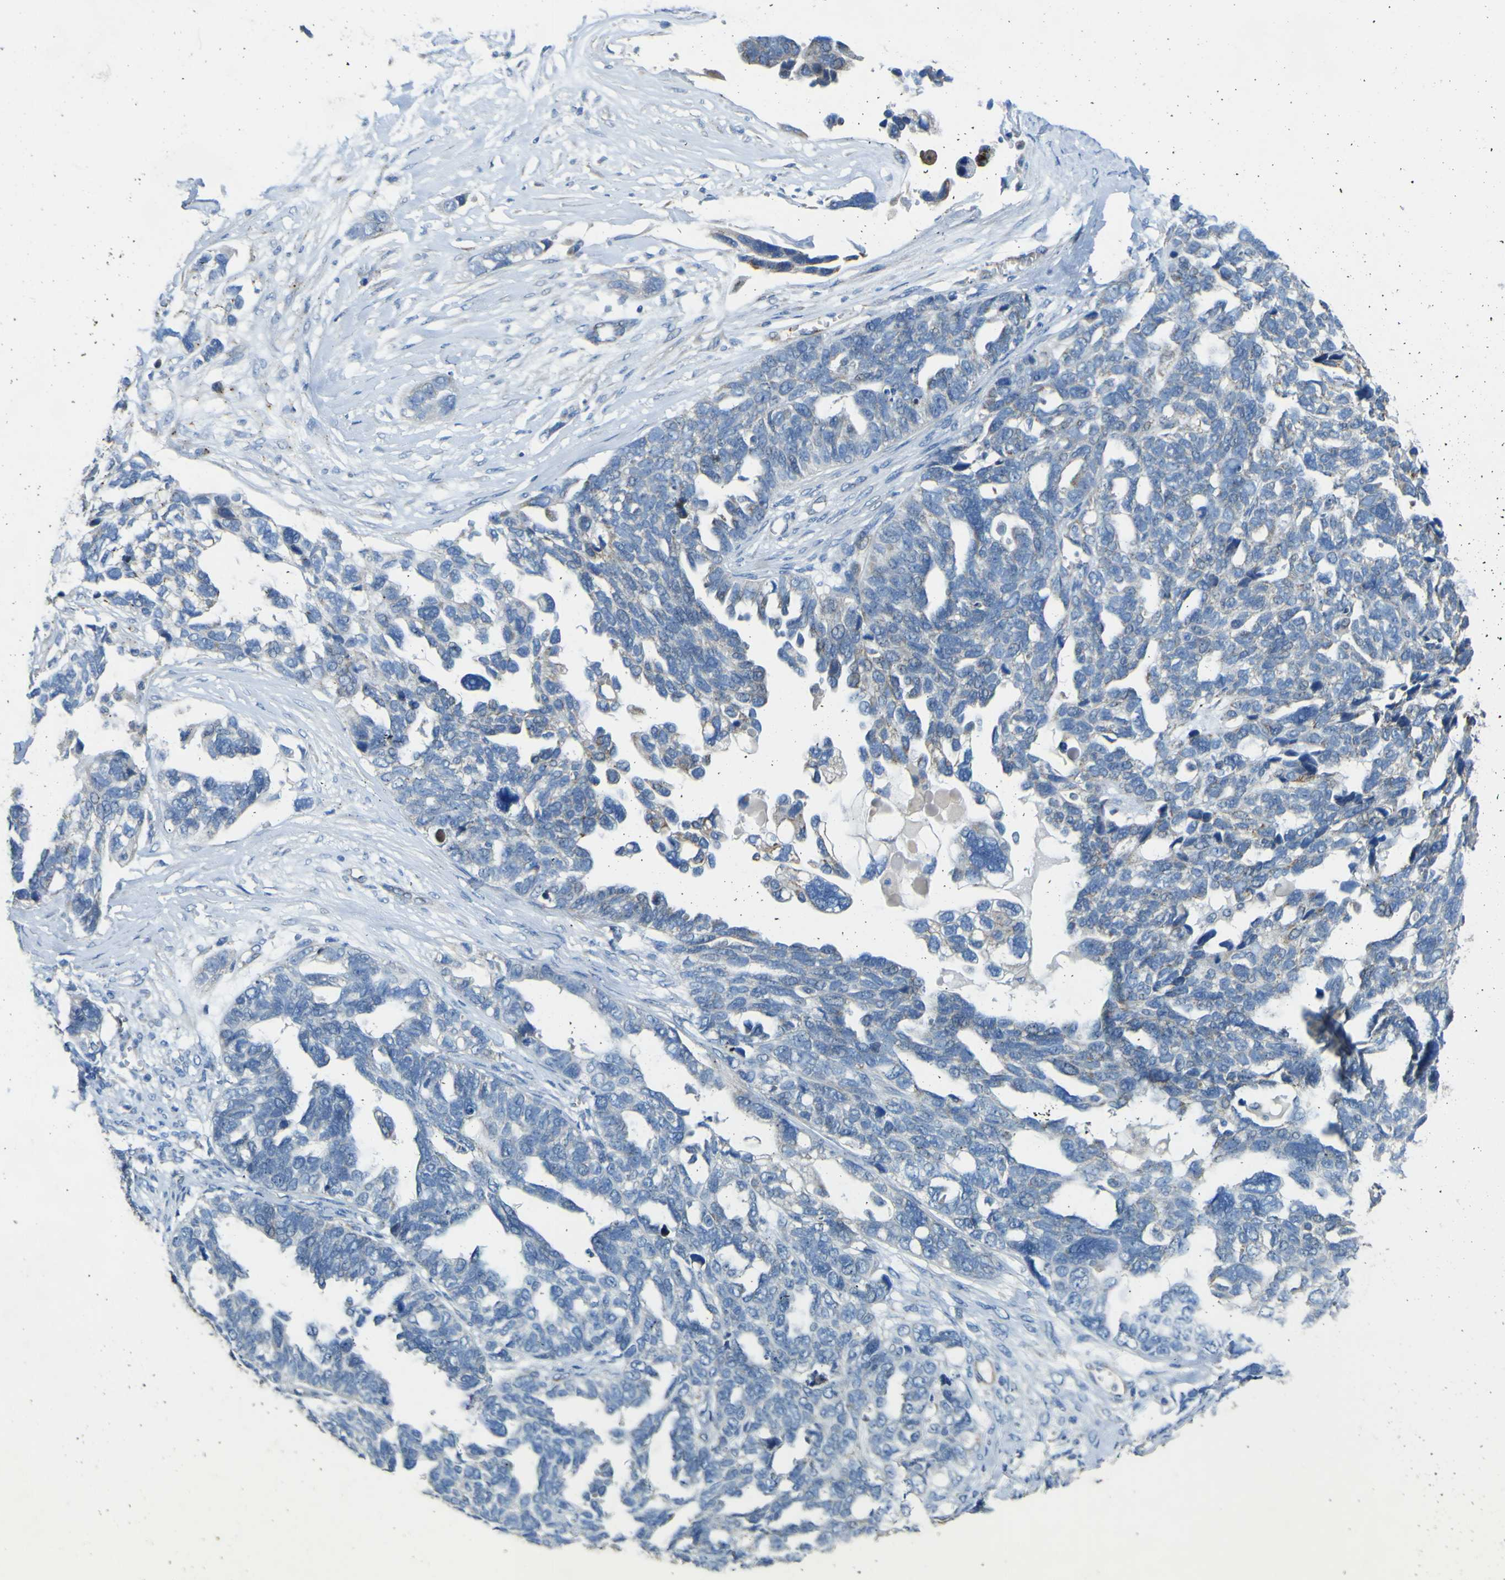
{"staining": {"intensity": "negative", "quantity": "none", "location": "none"}, "tissue": "ovarian cancer", "cell_type": "Tumor cells", "image_type": "cancer", "snomed": [{"axis": "morphology", "description": "Cystadenocarcinoma, serous, NOS"}, {"axis": "topography", "description": "Ovary"}], "caption": "Immunohistochemical staining of ovarian serous cystadenocarcinoma displays no significant expression in tumor cells.", "gene": "ALDH18A1", "patient": {"sex": "female", "age": 79}}